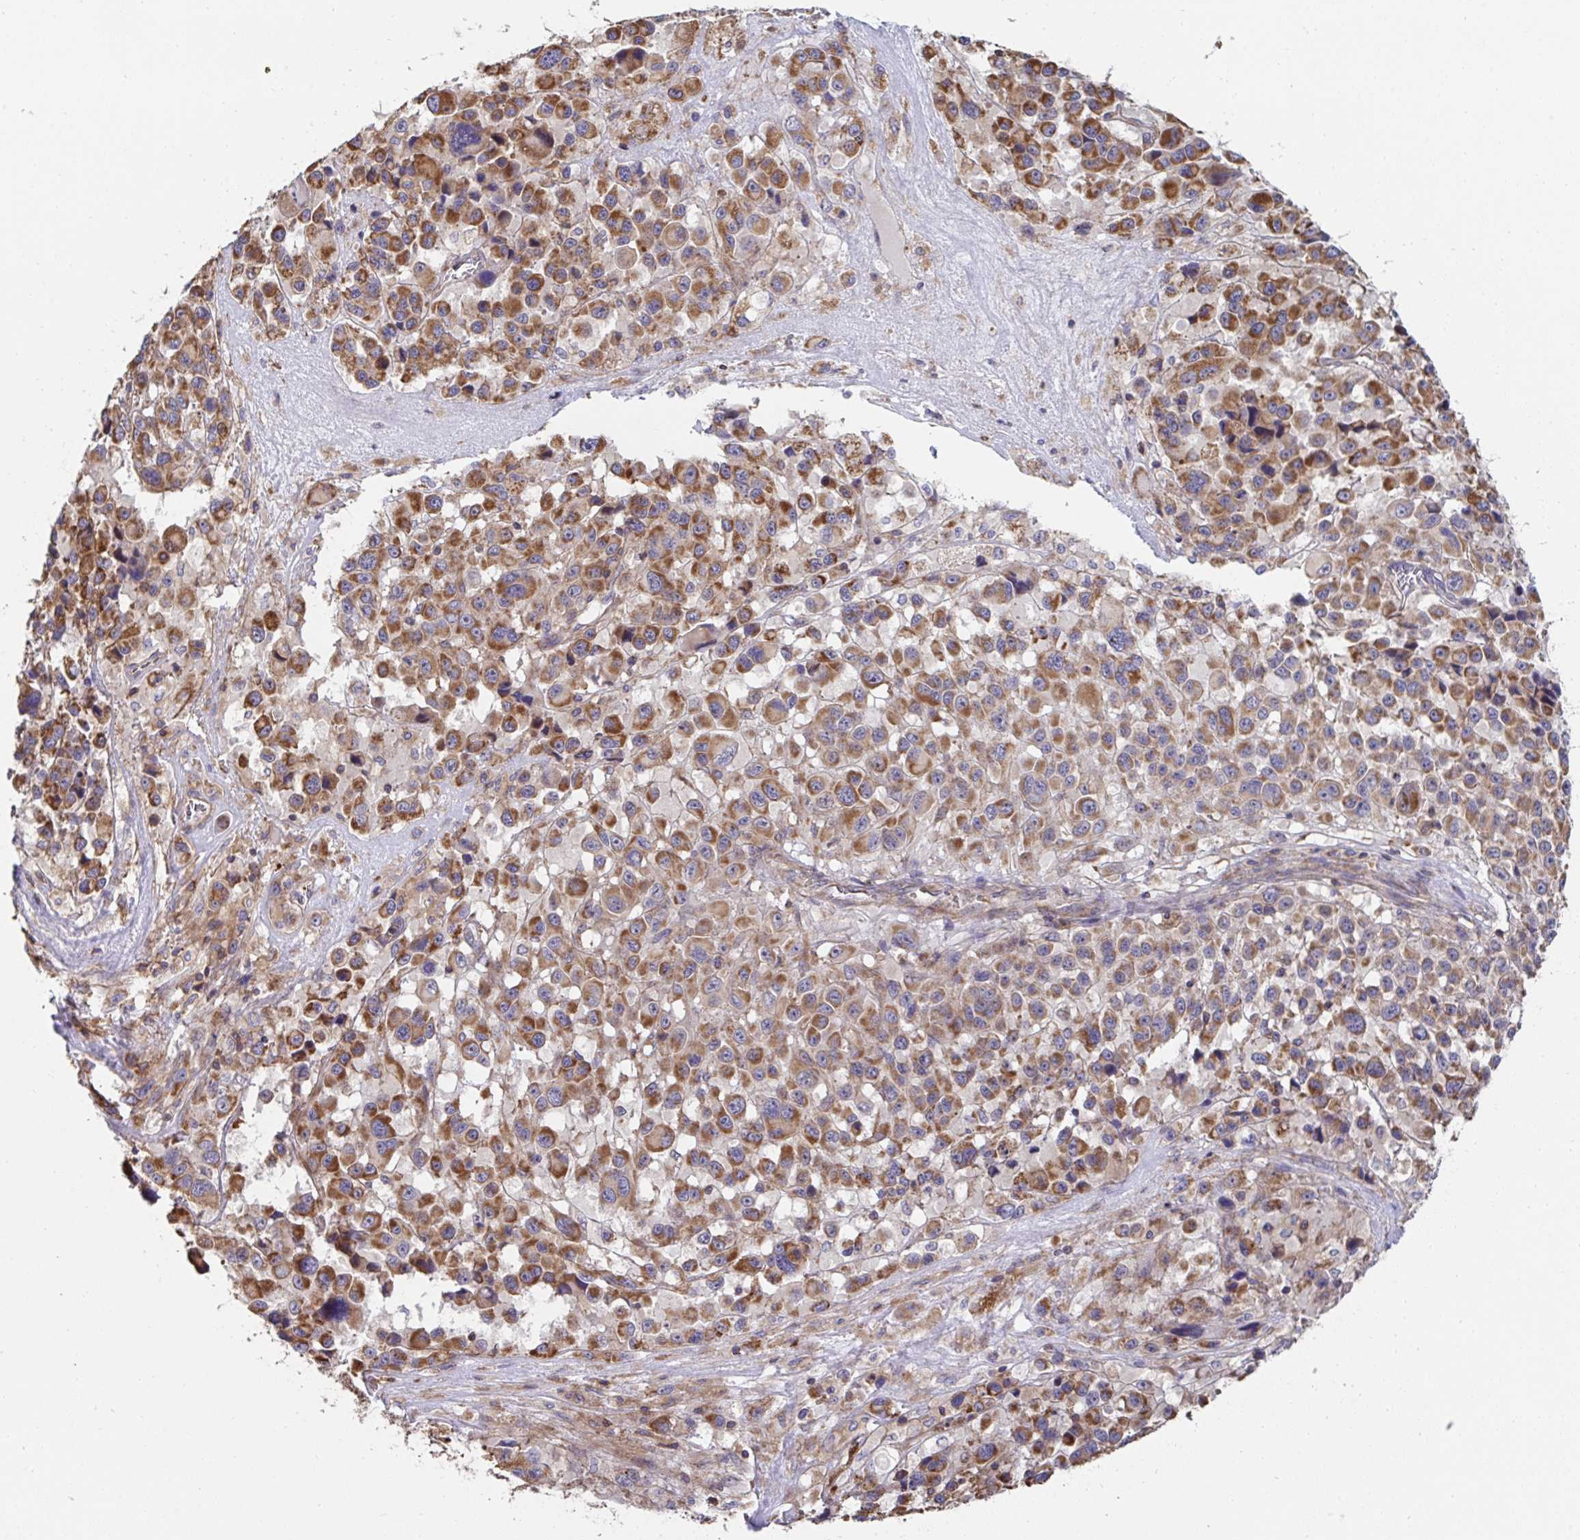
{"staining": {"intensity": "moderate", "quantity": ">75%", "location": "cytoplasmic/membranous"}, "tissue": "melanoma", "cell_type": "Tumor cells", "image_type": "cancer", "snomed": [{"axis": "morphology", "description": "Malignant melanoma, Metastatic site"}, {"axis": "topography", "description": "Lymph node"}], "caption": "Immunohistochemical staining of human malignant melanoma (metastatic site) exhibits moderate cytoplasmic/membranous protein staining in approximately >75% of tumor cells. (IHC, brightfield microscopy, high magnification).", "gene": "DZANK1", "patient": {"sex": "female", "age": 65}}